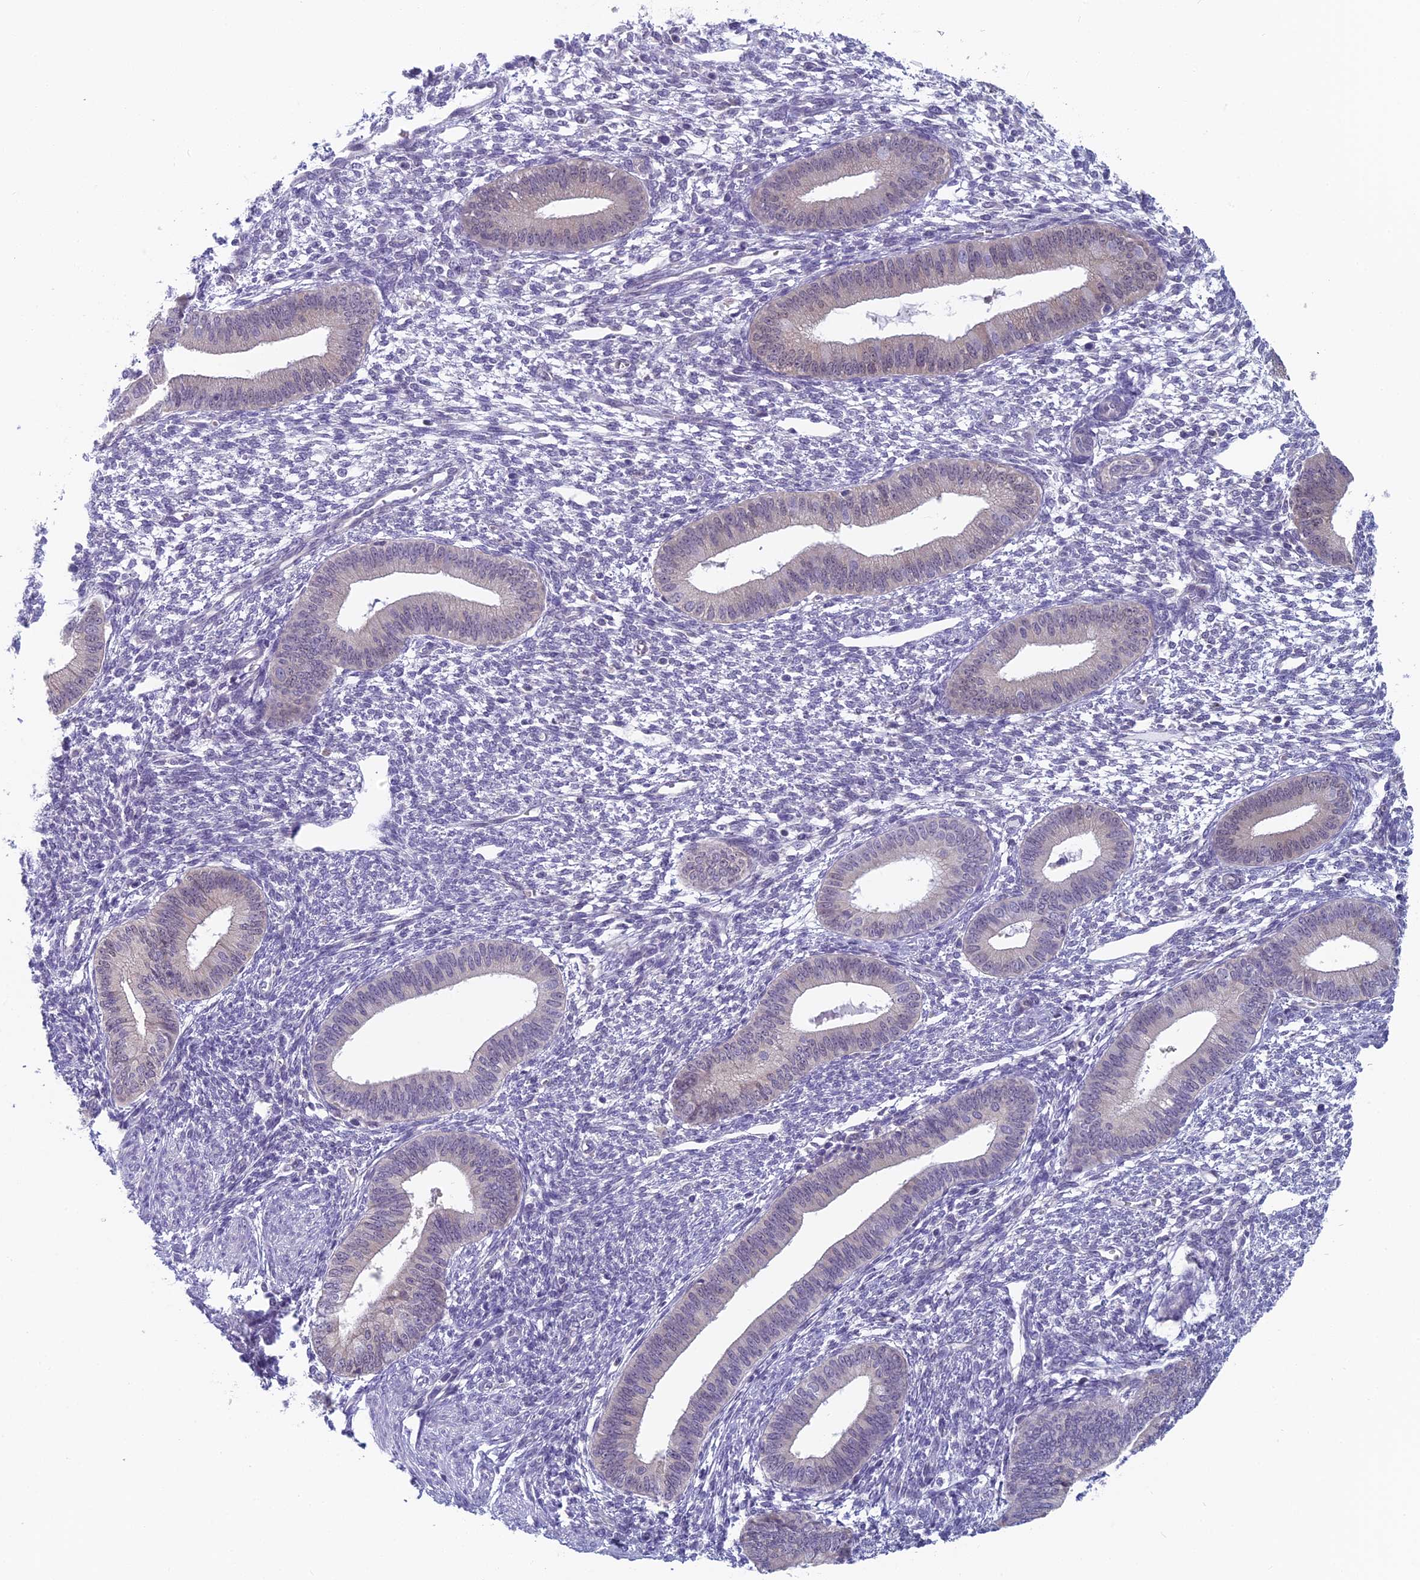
{"staining": {"intensity": "negative", "quantity": "none", "location": "none"}, "tissue": "endometrium", "cell_type": "Cells in endometrial stroma", "image_type": "normal", "snomed": [{"axis": "morphology", "description": "Normal tissue, NOS"}, {"axis": "topography", "description": "Endometrium"}], "caption": "Image shows no significant protein staining in cells in endometrial stroma of normal endometrium.", "gene": "MRI1", "patient": {"sex": "female", "age": 46}}